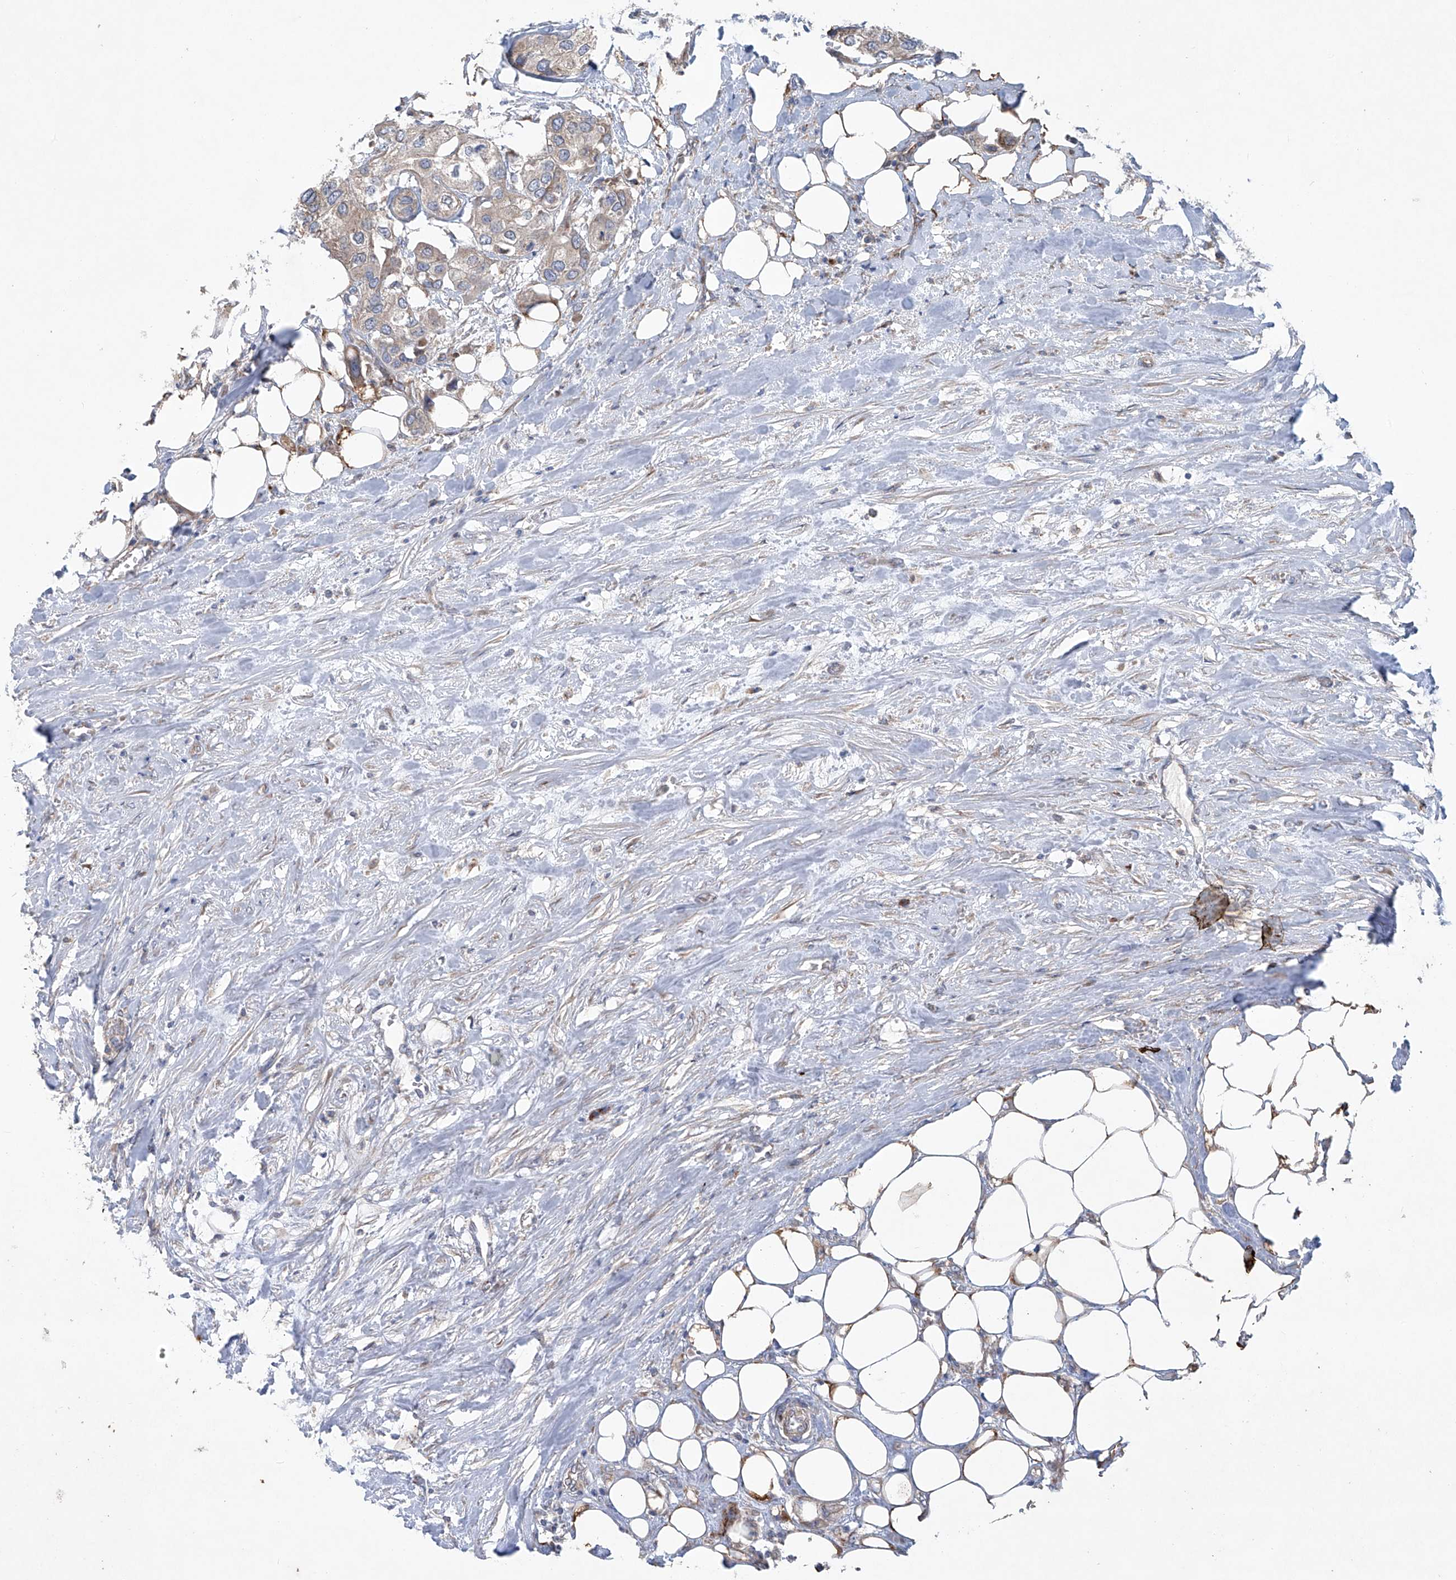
{"staining": {"intensity": "weak", "quantity": ">75%", "location": "cytoplasmic/membranous"}, "tissue": "urothelial cancer", "cell_type": "Tumor cells", "image_type": "cancer", "snomed": [{"axis": "morphology", "description": "Urothelial carcinoma, High grade"}, {"axis": "topography", "description": "Urinary bladder"}], "caption": "Immunohistochemistry (IHC) (DAB (3,3'-diaminobenzidine)) staining of urothelial cancer displays weak cytoplasmic/membranous protein expression in approximately >75% of tumor cells. (Stains: DAB in brown, nuclei in blue, Microscopy: brightfield microscopy at high magnification).", "gene": "KLC4", "patient": {"sex": "male", "age": 64}}